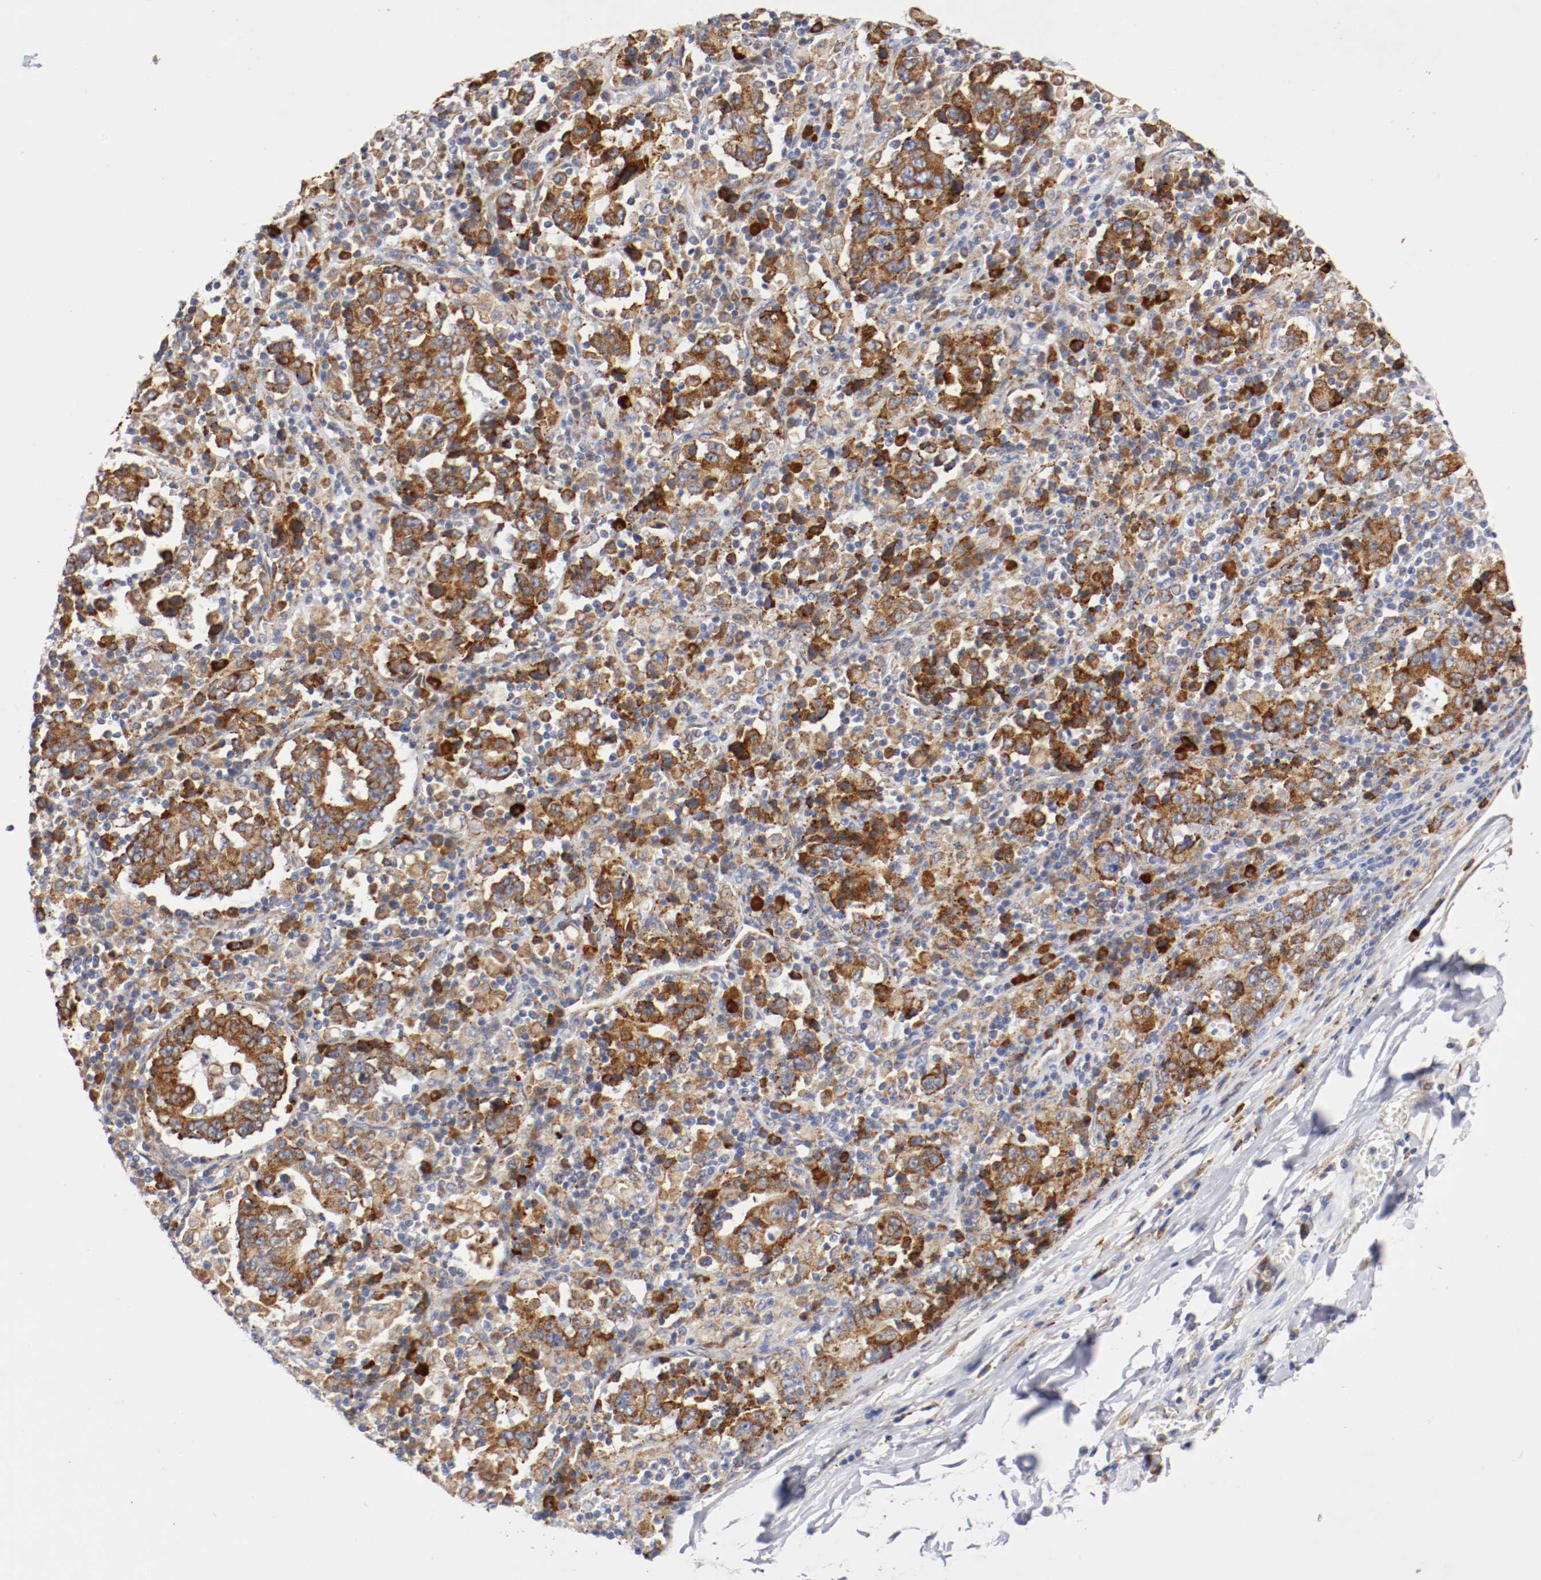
{"staining": {"intensity": "strong", "quantity": ">75%", "location": "cytoplasmic/membranous"}, "tissue": "stomach cancer", "cell_type": "Tumor cells", "image_type": "cancer", "snomed": [{"axis": "morphology", "description": "Normal tissue, NOS"}, {"axis": "morphology", "description": "Adenocarcinoma, NOS"}, {"axis": "topography", "description": "Stomach, upper"}, {"axis": "topography", "description": "Stomach"}], "caption": "A brown stain highlights strong cytoplasmic/membranous expression of a protein in human adenocarcinoma (stomach) tumor cells.", "gene": "TRAF2", "patient": {"sex": "male", "age": 59}}